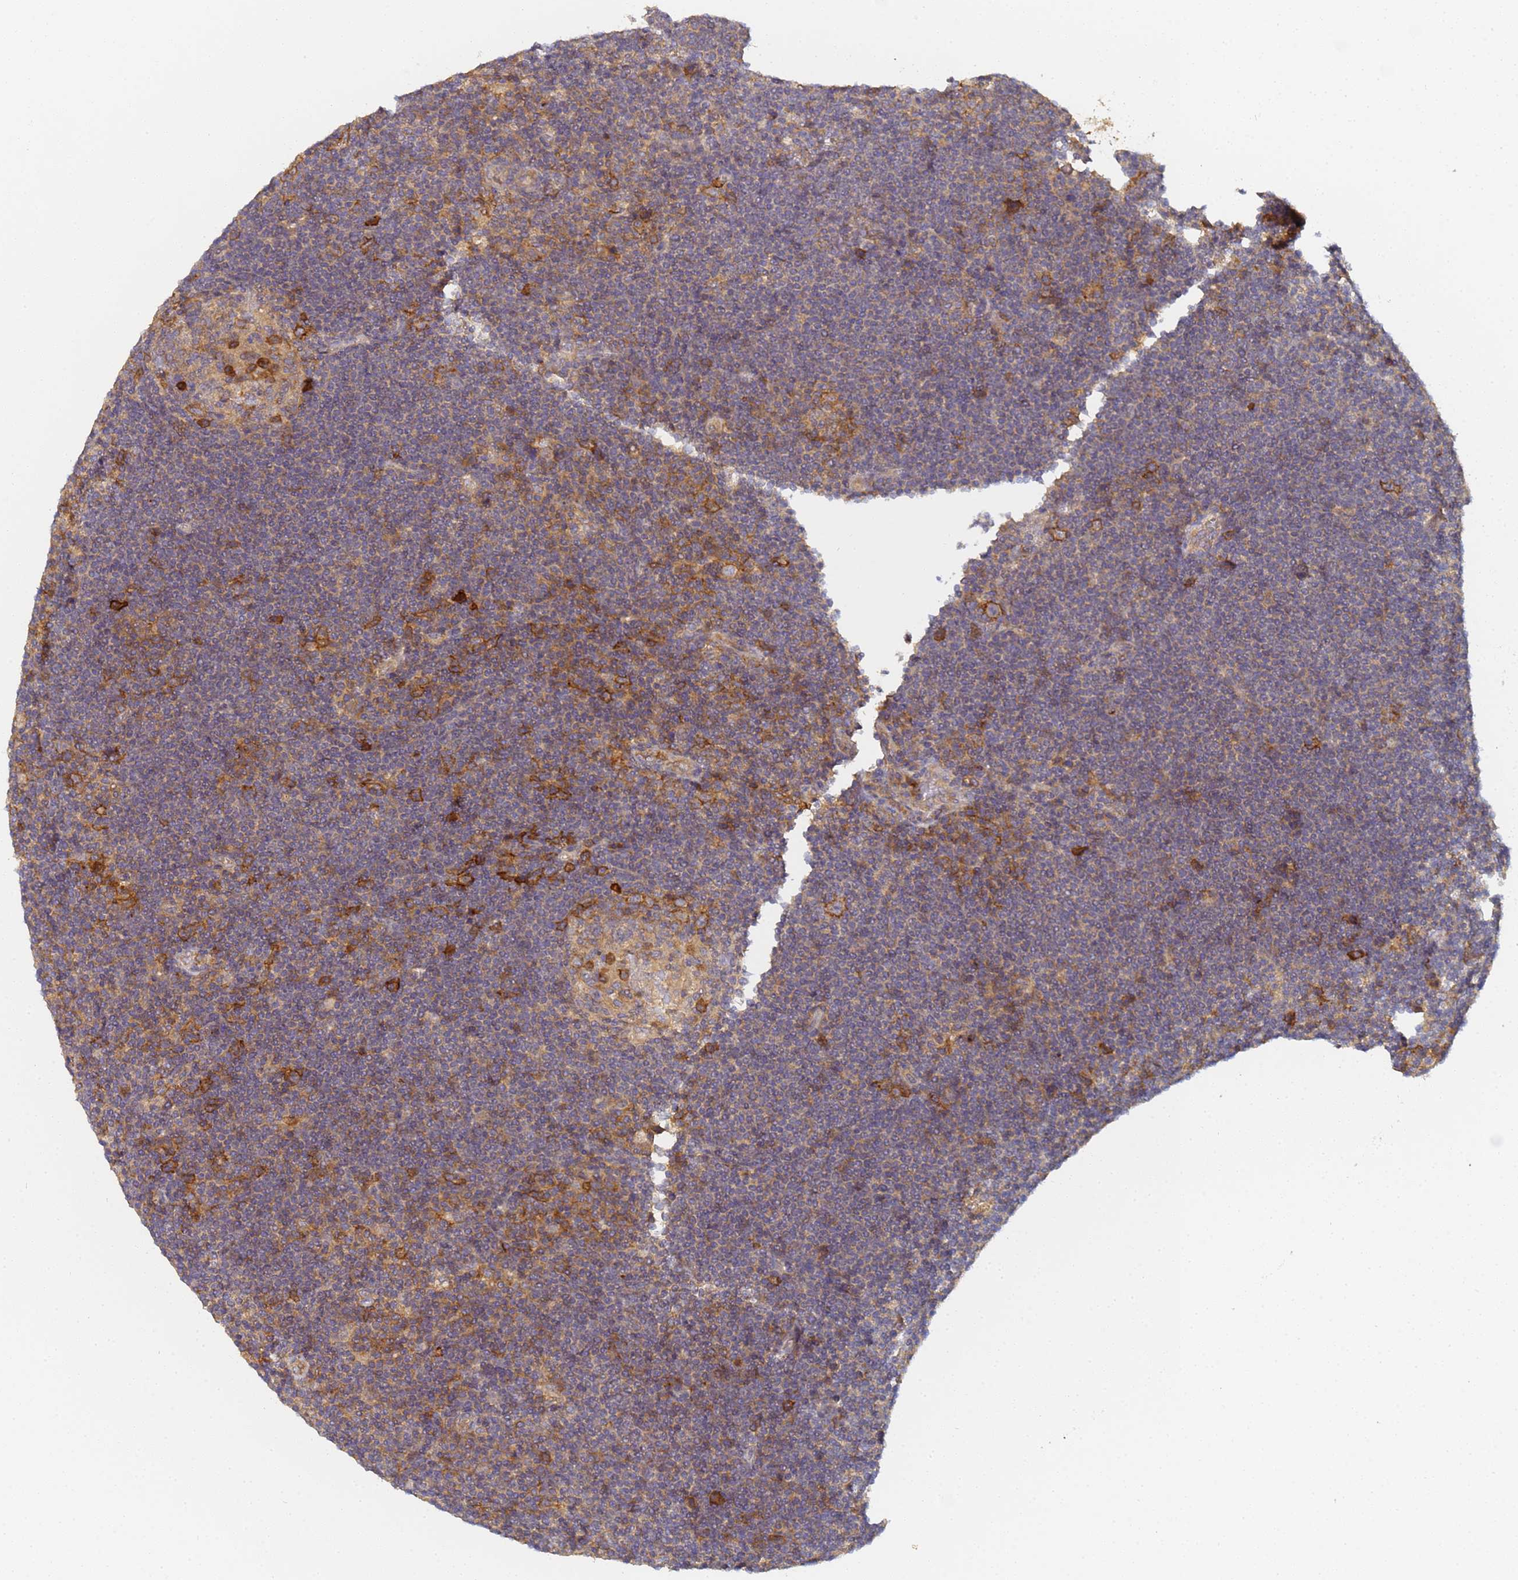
{"staining": {"intensity": "weak", "quantity": ">75%", "location": "cytoplasmic/membranous"}, "tissue": "lymphoma", "cell_type": "Tumor cells", "image_type": "cancer", "snomed": [{"axis": "morphology", "description": "Hodgkin's disease, NOS"}, {"axis": "topography", "description": "Lymph node"}], "caption": "High-magnification brightfield microscopy of lymphoma stained with DAB (brown) and counterstained with hematoxylin (blue). tumor cells exhibit weak cytoplasmic/membranous staining is appreciated in approximately>75% of cells.", "gene": "LRRC69", "patient": {"sex": "female", "age": 57}}